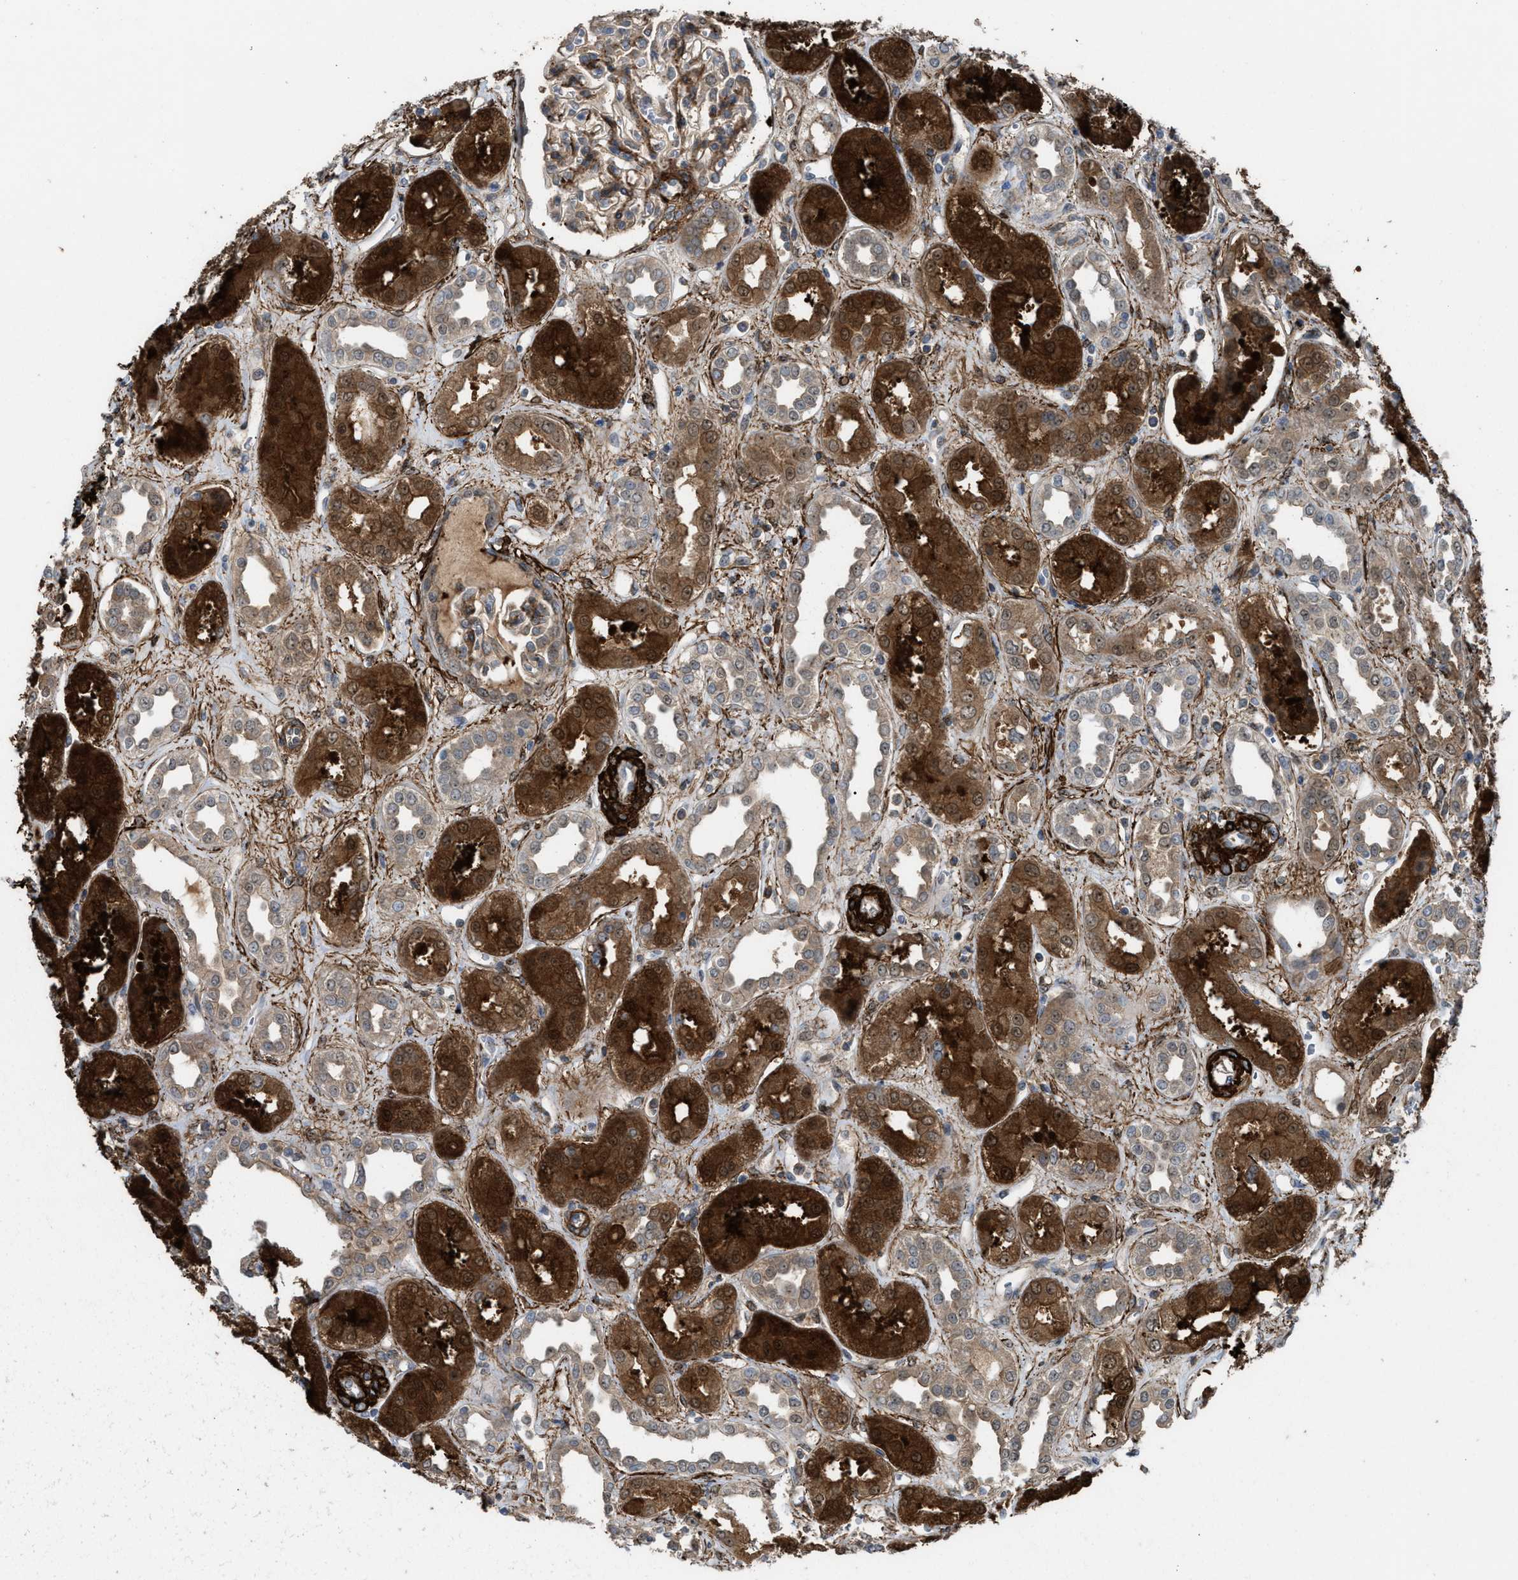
{"staining": {"intensity": "moderate", "quantity": "25%-75%", "location": "cytoplasmic/membranous"}, "tissue": "kidney", "cell_type": "Cells in glomeruli", "image_type": "normal", "snomed": [{"axis": "morphology", "description": "Normal tissue, NOS"}, {"axis": "topography", "description": "Kidney"}], "caption": "Protein staining of benign kidney demonstrates moderate cytoplasmic/membranous staining in about 25%-75% of cells in glomeruli. The protein of interest is stained brown, and the nuclei are stained in blue (DAB (3,3'-diaminobenzidine) IHC with brightfield microscopy, high magnification).", "gene": "NQO2", "patient": {"sex": "male", "age": 59}}